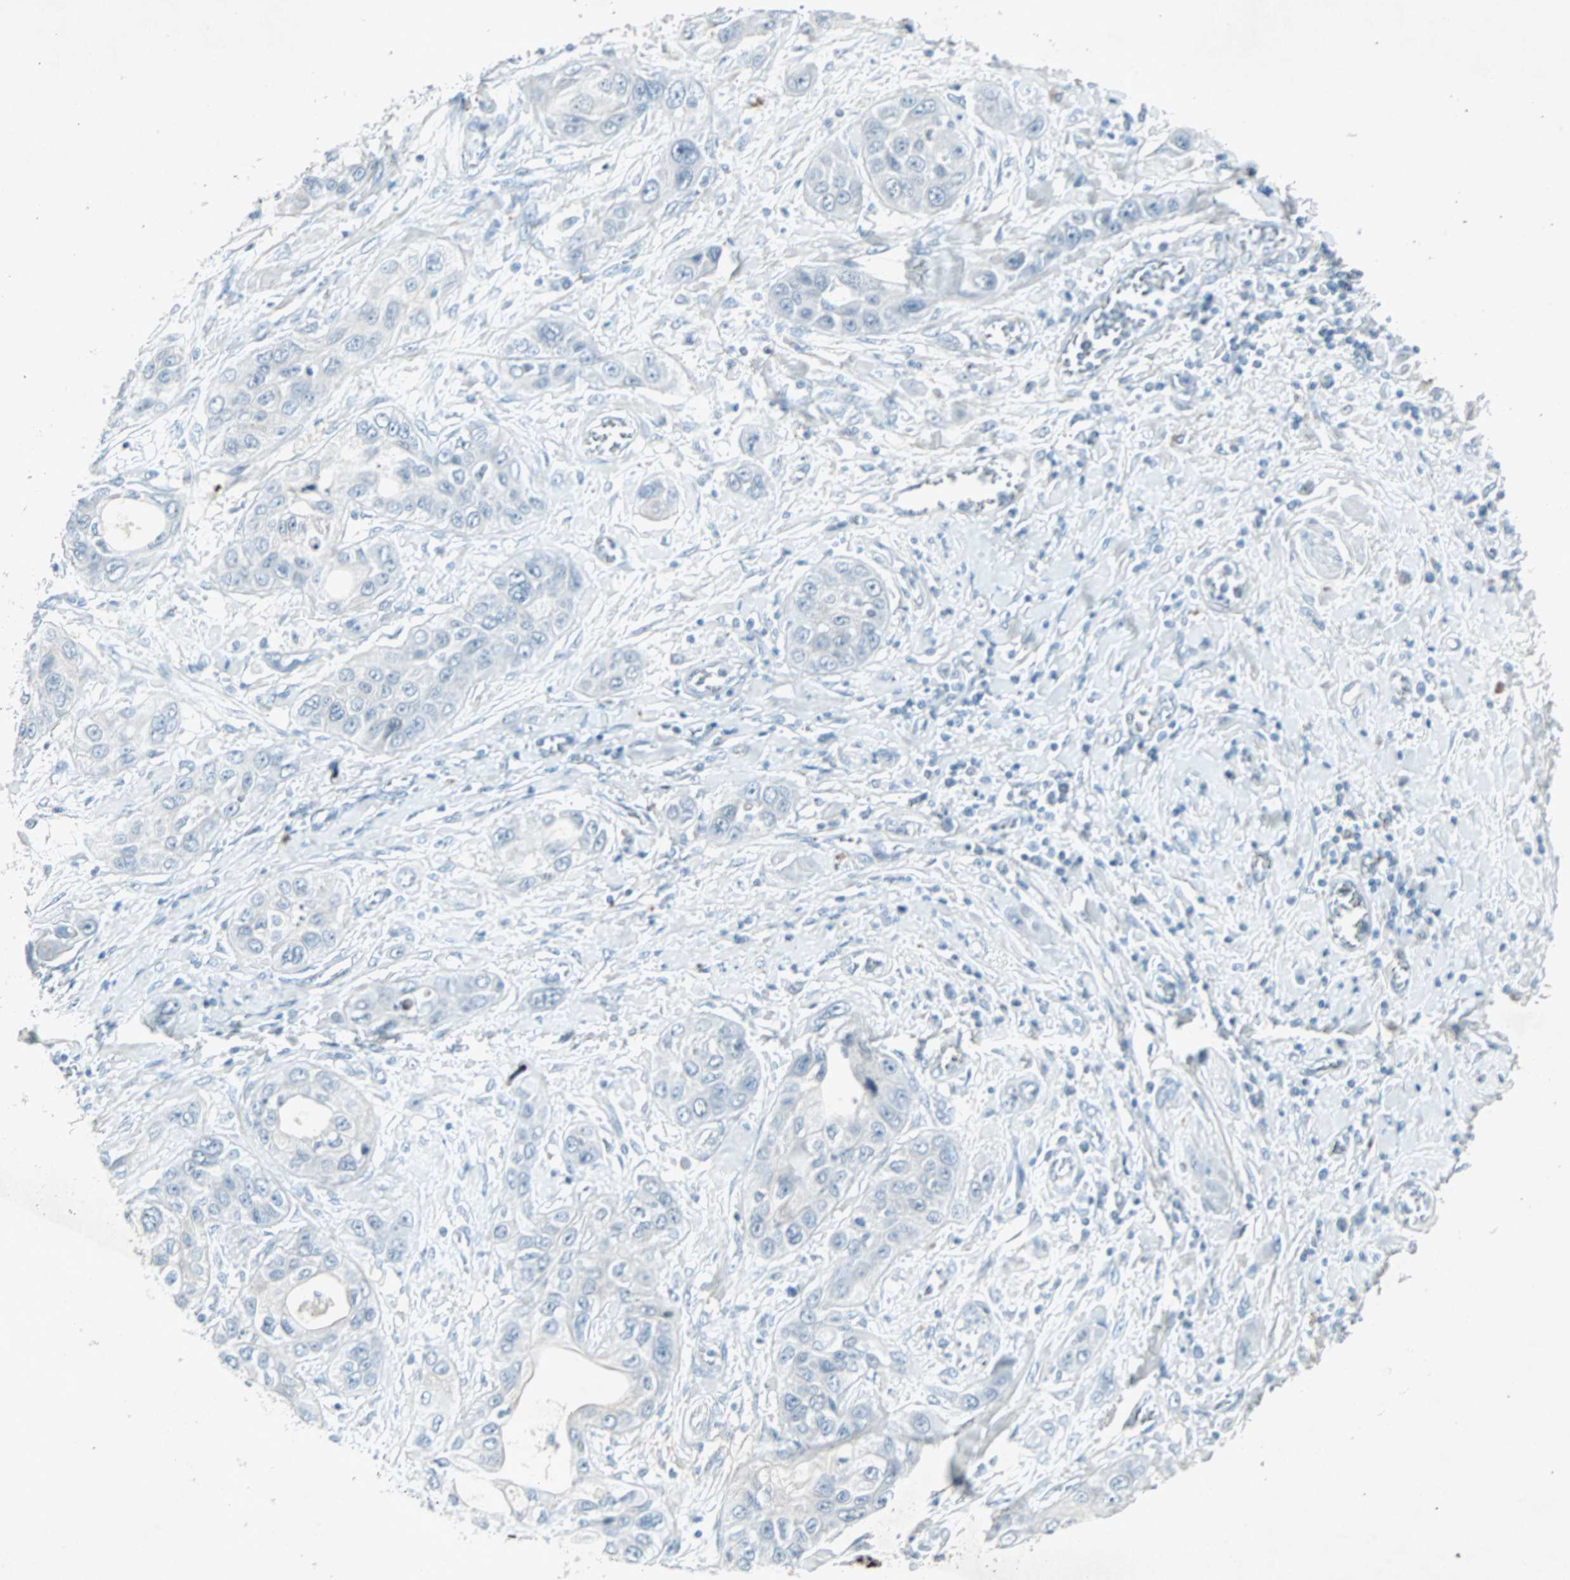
{"staining": {"intensity": "negative", "quantity": "none", "location": "none"}, "tissue": "pancreatic cancer", "cell_type": "Tumor cells", "image_type": "cancer", "snomed": [{"axis": "morphology", "description": "Adenocarcinoma, NOS"}, {"axis": "topography", "description": "Pancreas"}], "caption": "Photomicrograph shows no protein staining in tumor cells of pancreatic cancer tissue.", "gene": "LANCL3", "patient": {"sex": "female", "age": 70}}